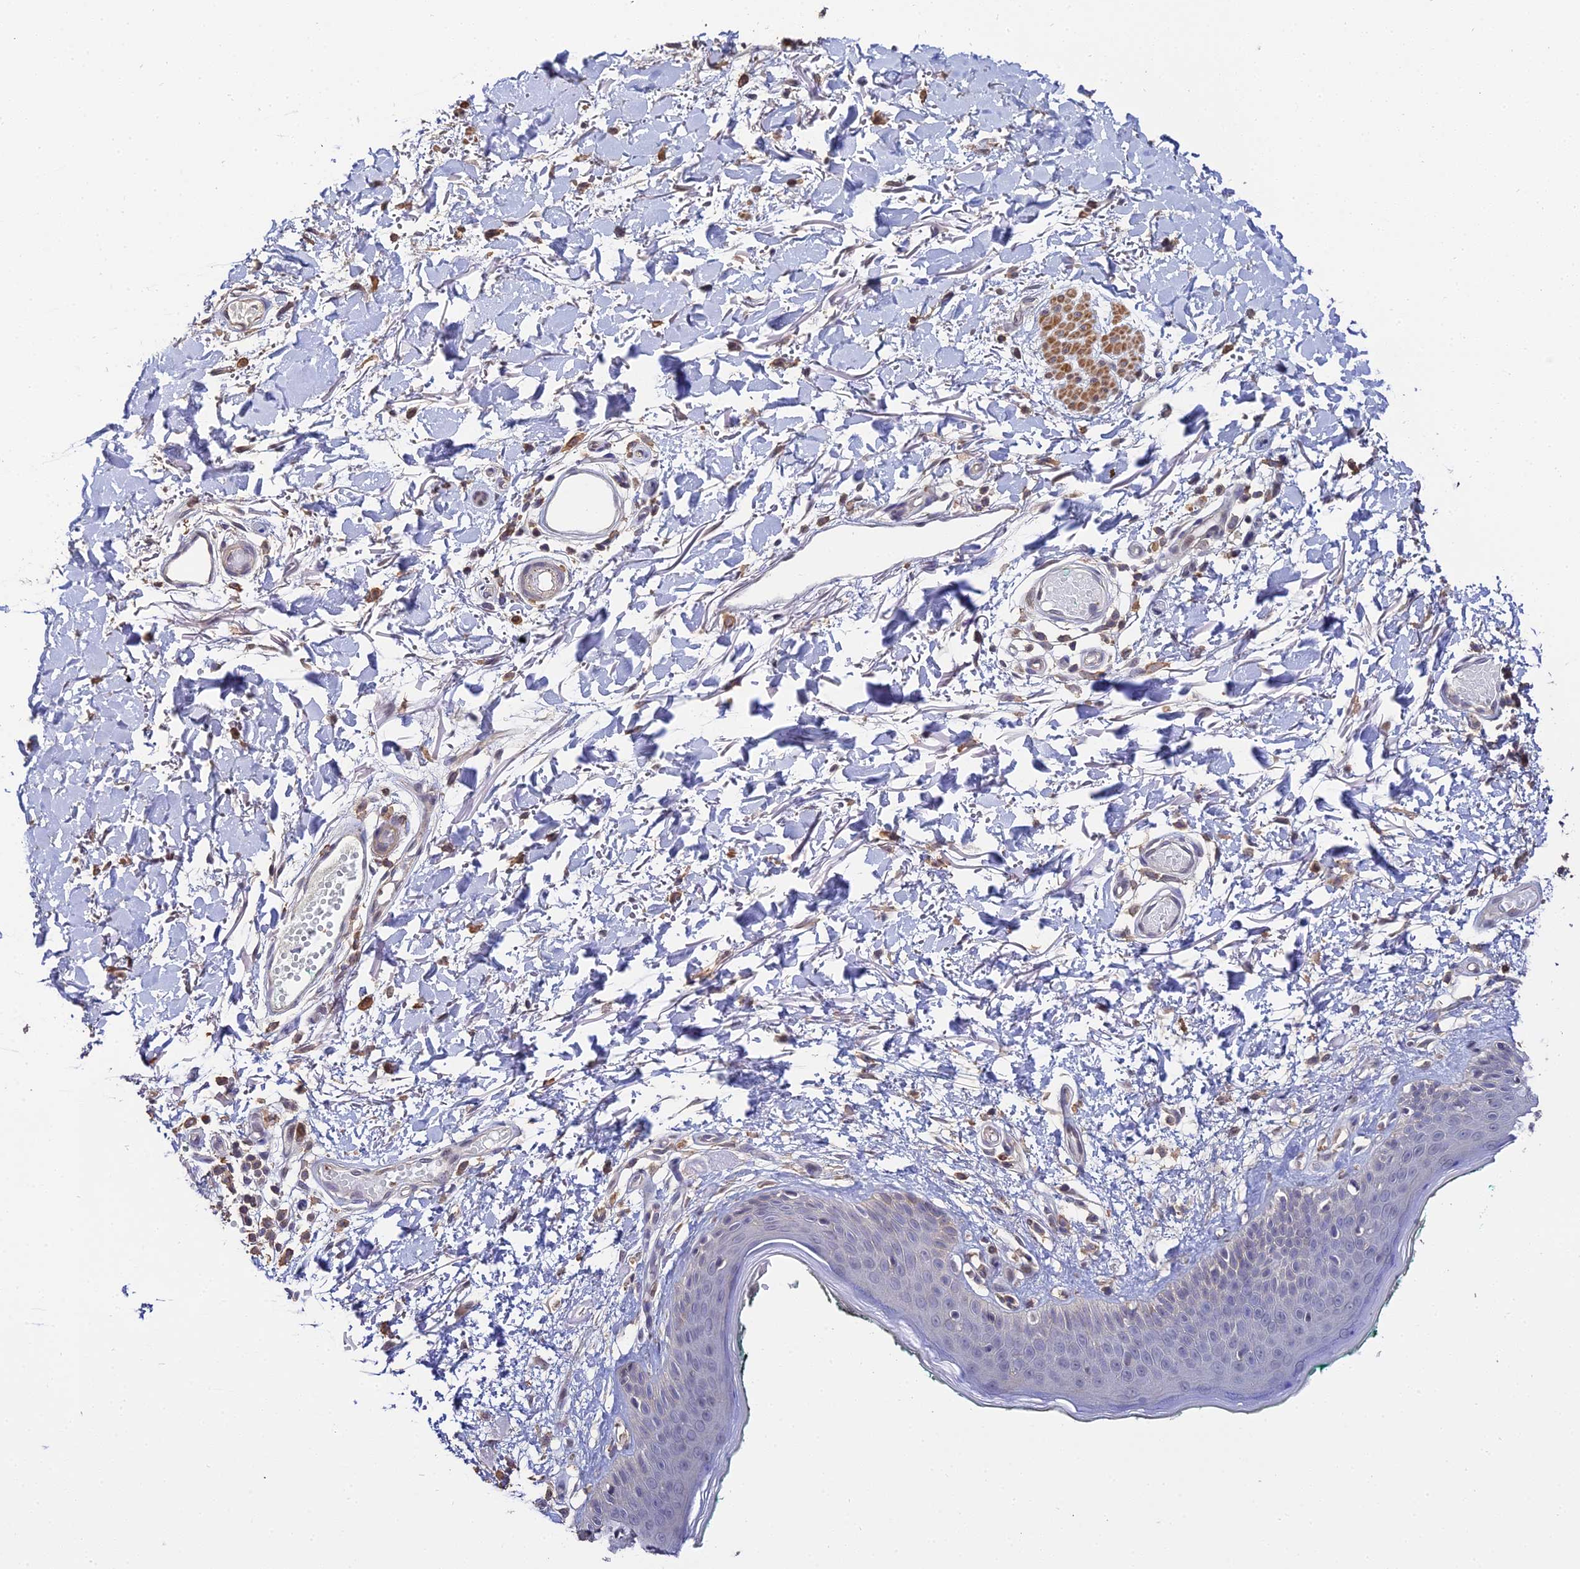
{"staining": {"intensity": "weak", "quantity": ">75%", "location": "cytoplasmic/membranous"}, "tissue": "skin", "cell_type": "Fibroblasts", "image_type": "normal", "snomed": [{"axis": "morphology", "description": "Normal tissue, NOS"}, {"axis": "morphology", "description": "Malignant melanoma, NOS"}, {"axis": "topography", "description": "Skin"}], "caption": "The micrograph displays immunohistochemical staining of benign skin. There is weak cytoplasmic/membranous positivity is seen in about >75% of fibroblasts.", "gene": "LSM5", "patient": {"sex": "male", "age": 62}}